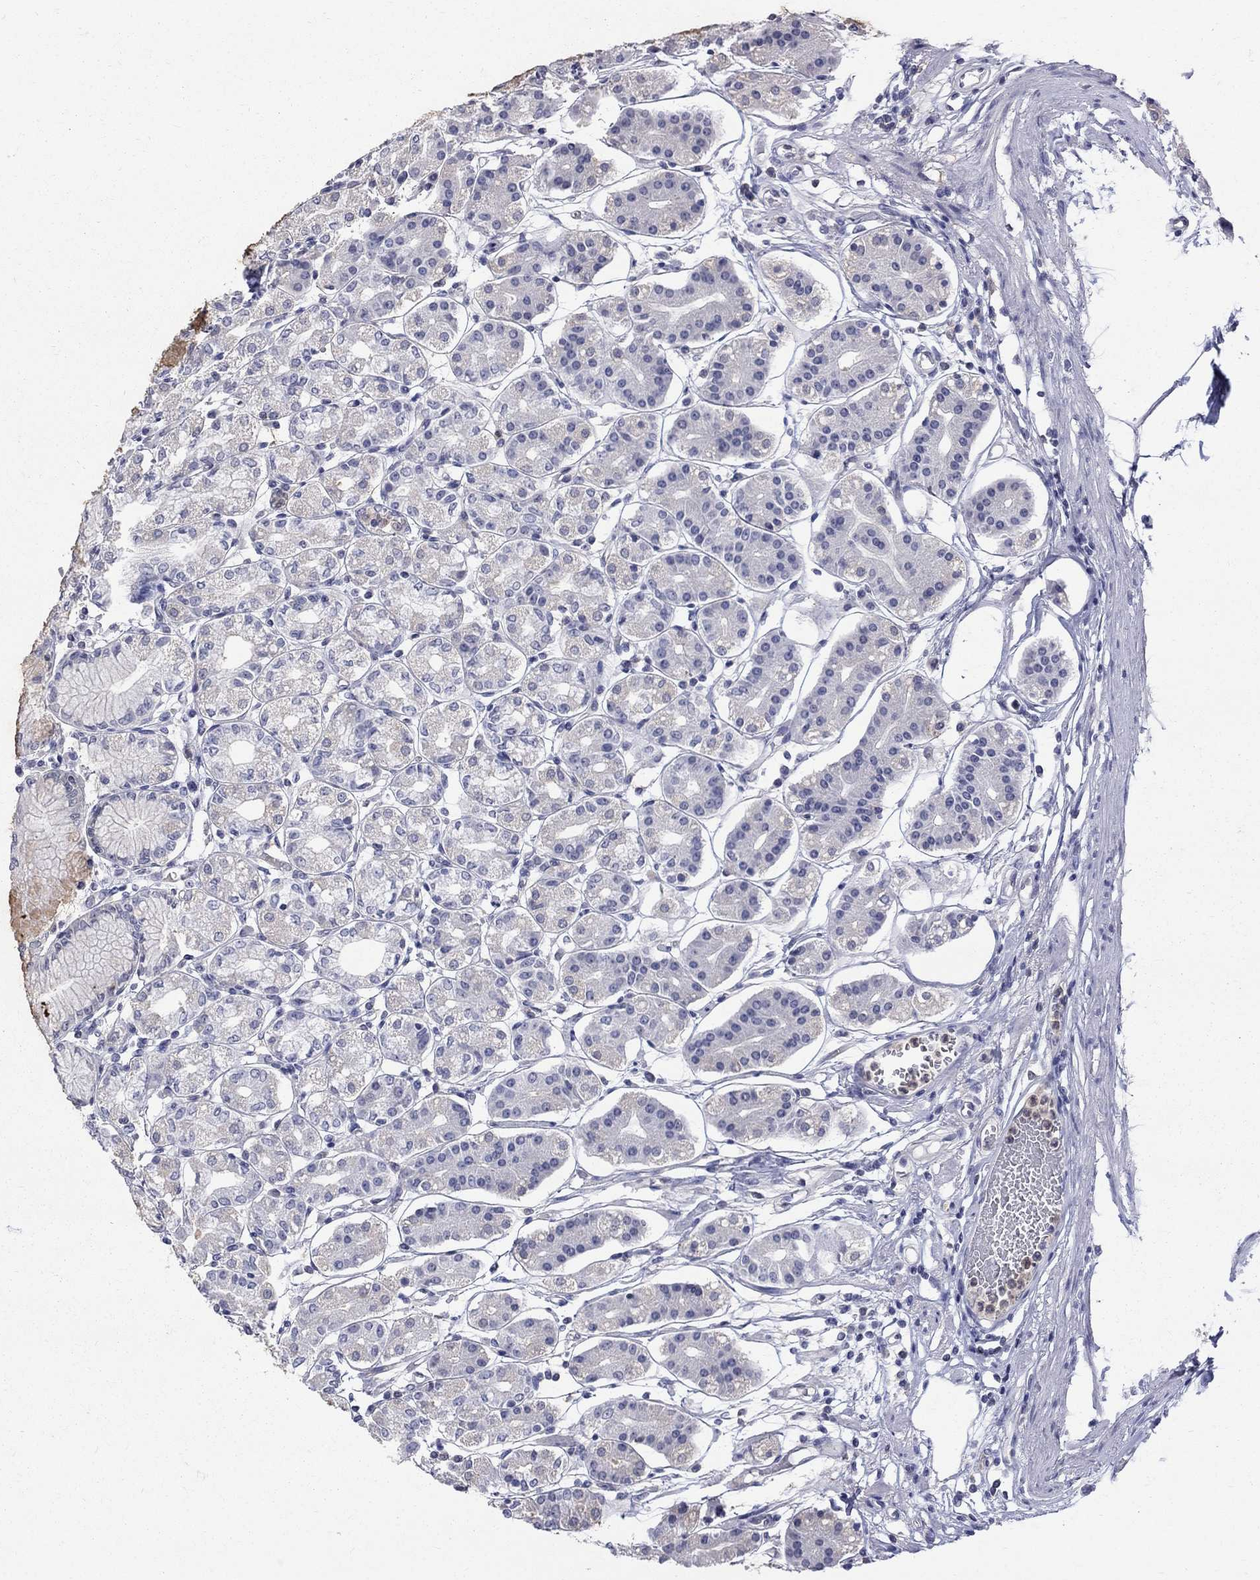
{"staining": {"intensity": "weak", "quantity": "<25%", "location": "cytoplasmic/membranous"}, "tissue": "stomach", "cell_type": "Glandular cells", "image_type": "normal", "snomed": [{"axis": "morphology", "description": "Normal tissue, NOS"}, {"axis": "topography", "description": "Skeletal muscle"}, {"axis": "topography", "description": "Stomach"}], "caption": "DAB immunohistochemical staining of unremarkable human stomach exhibits no significant expression in glandular cells.", "gene": "HKDC1", "patient": {"sex": "female", "age": 57}}